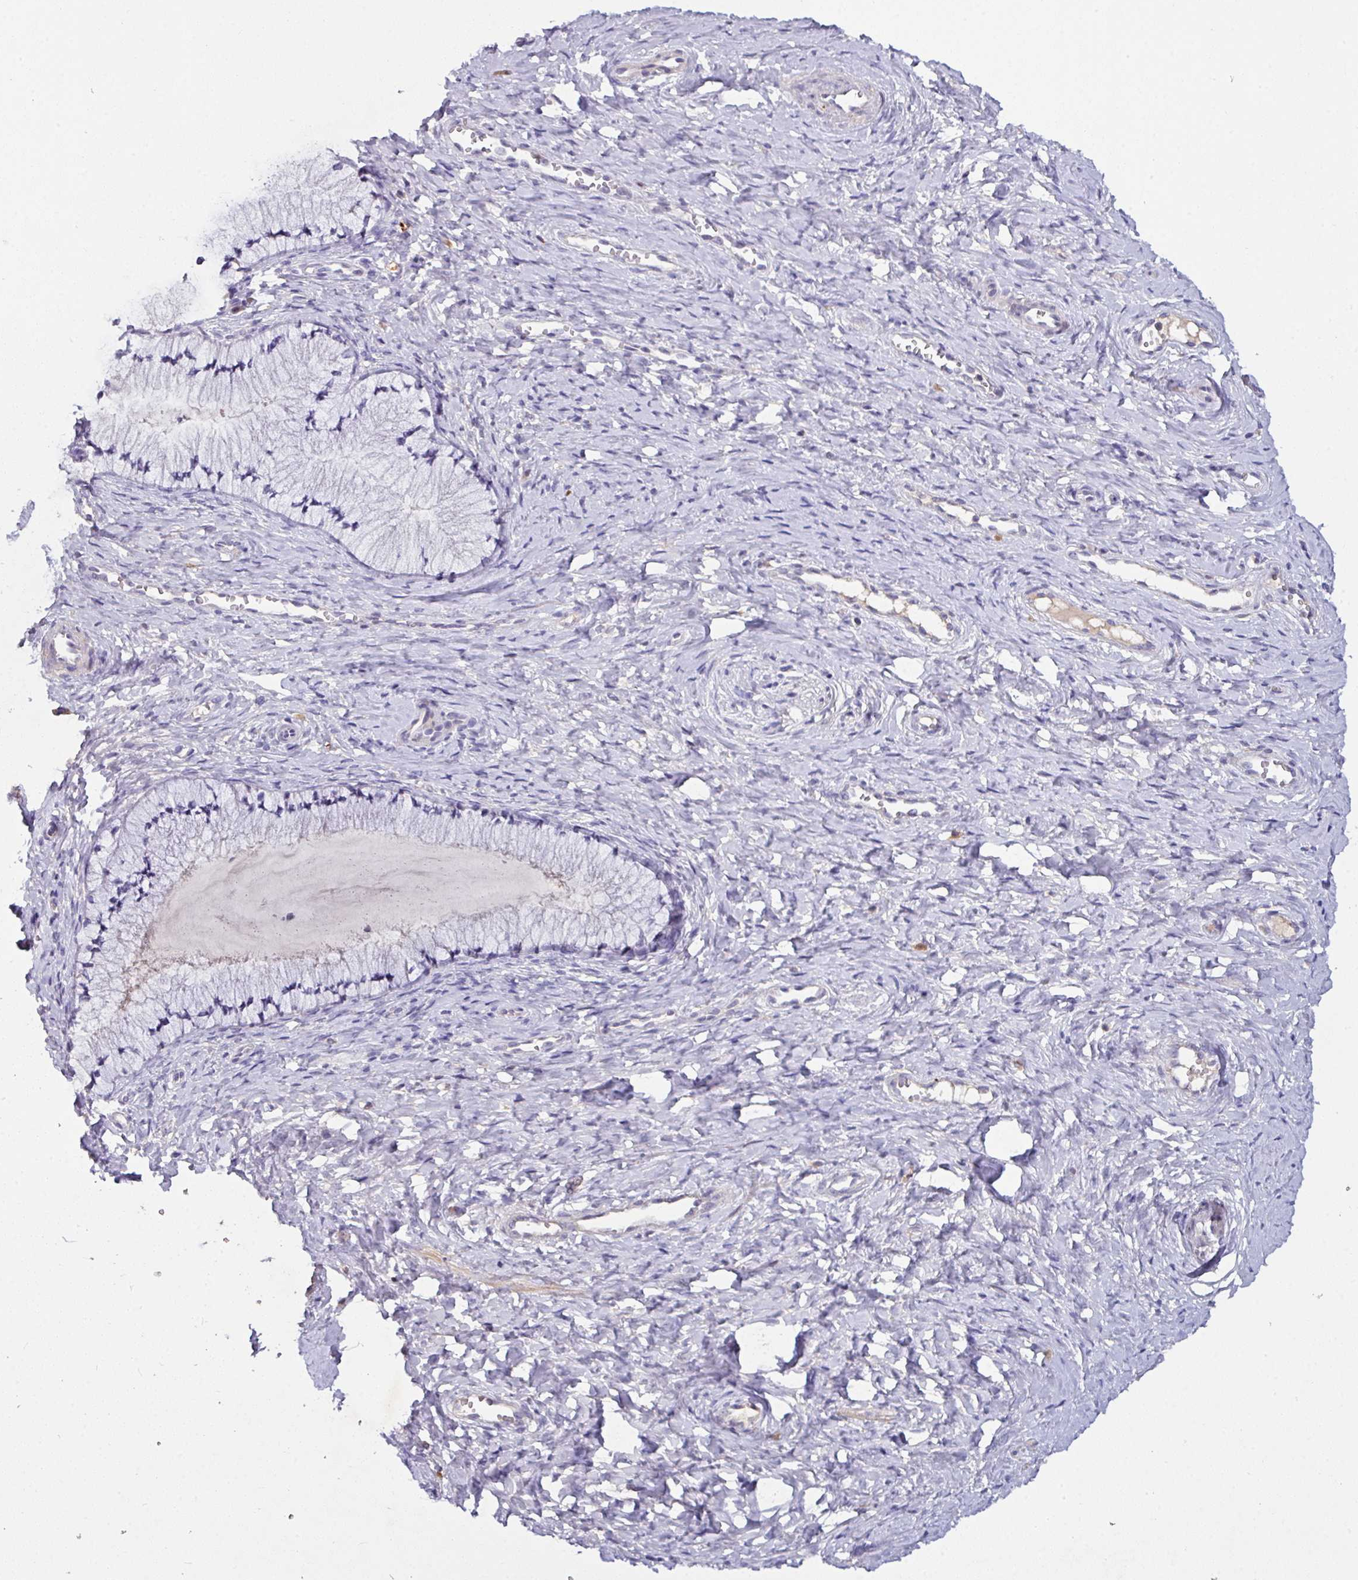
{"staining": {"intensity": "weak", "quantity": "25%-75%", "location": "cytoplasmic/membranous"}, "tissue": "cervix", "cell_type": "Glandular cells", "image_type": "normal", "snomed": [{"axis": "morphology", "description": "Normal tissue, NOS"}, {"axis": "topography", "description": "Cervix"}], "caption": "Immunohistochemistry (IHC) of normal cervix displays low levels of weak cytoplasmic/membranous staining in approximately 25%-75% of glandular cells. Nuclei are stained in blue.", "gene": "AEBP2", "patient": {"sex": "female", "age": 36}}